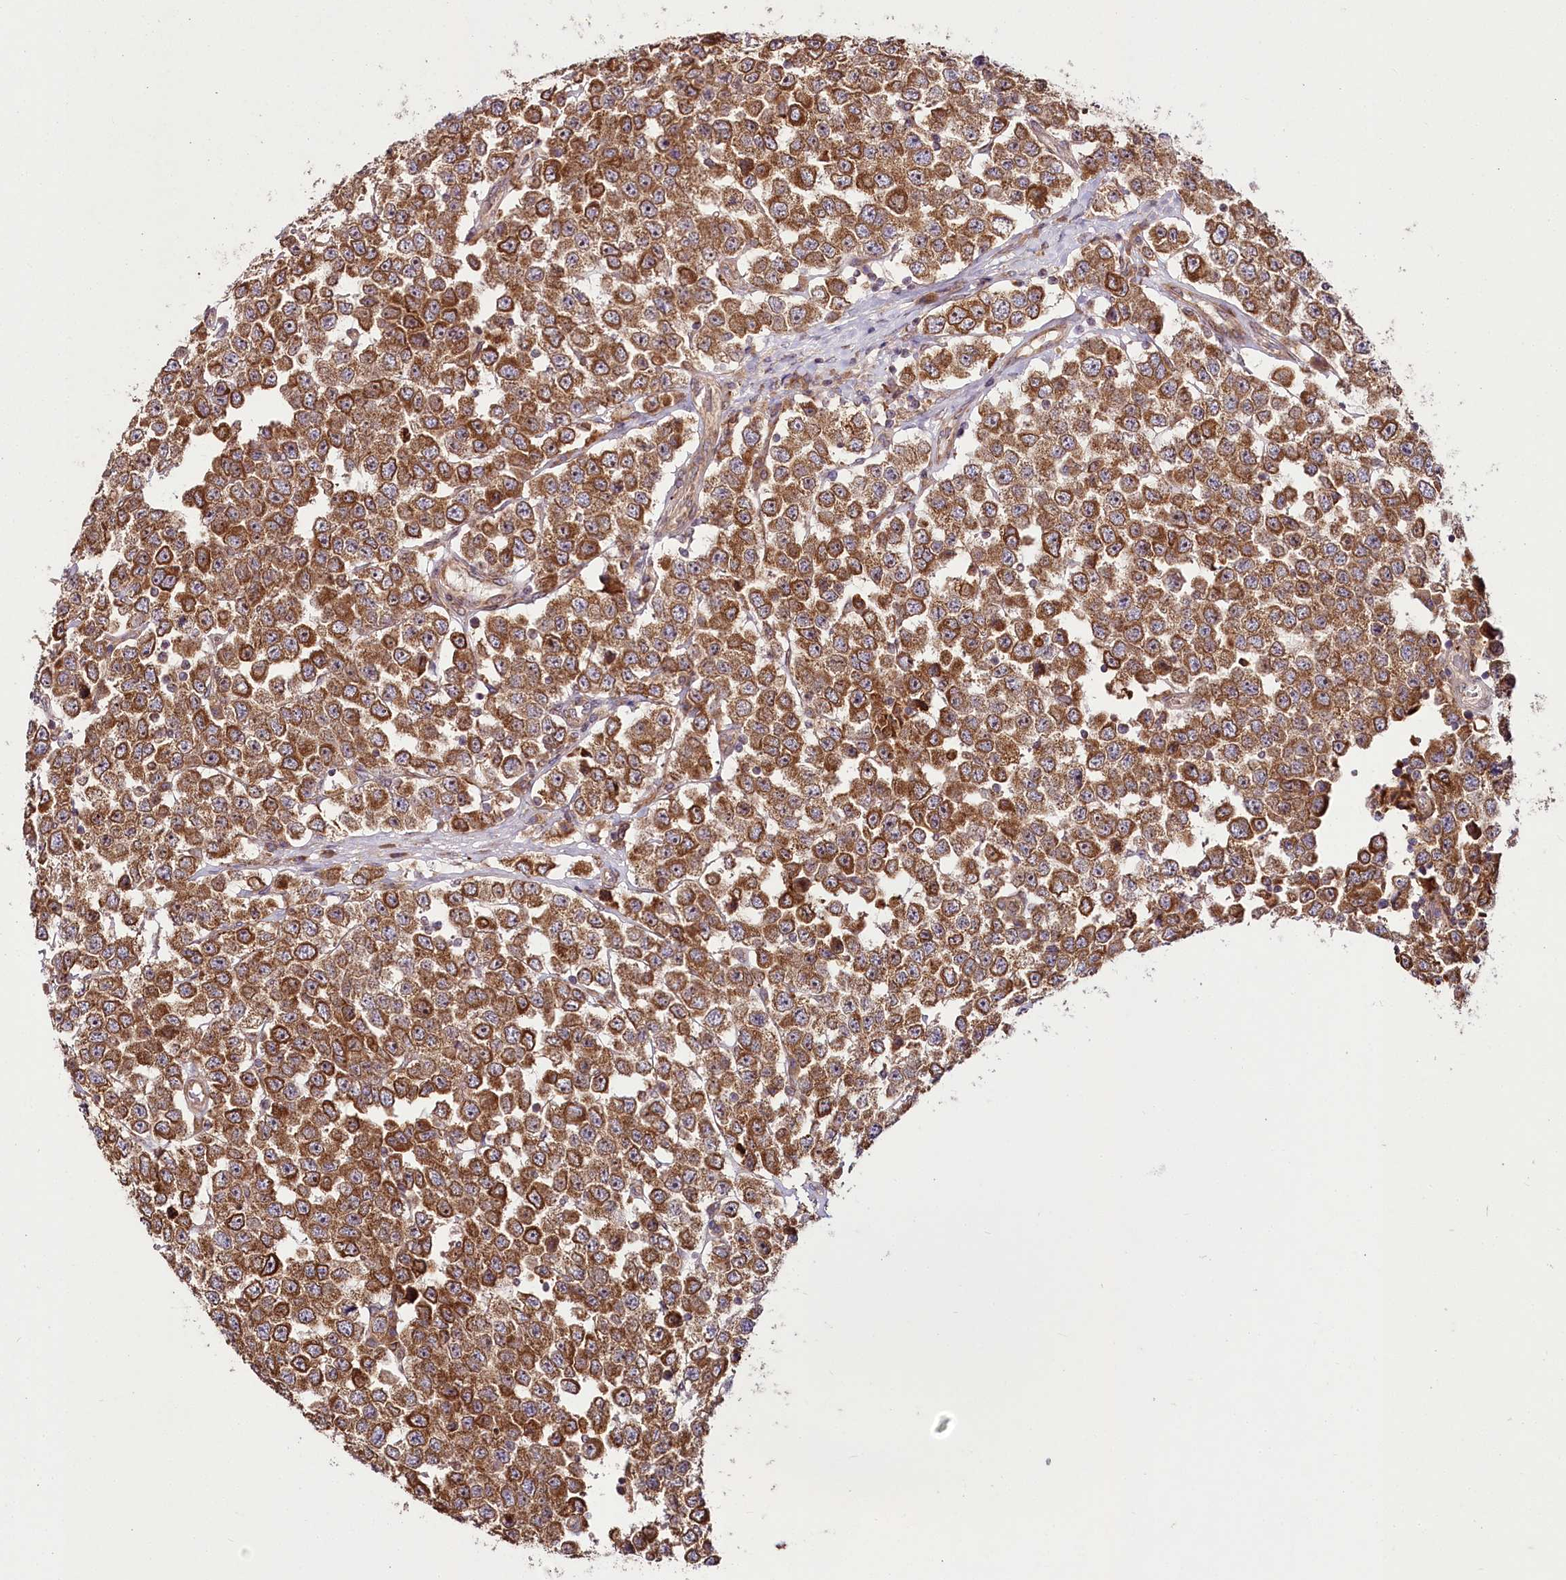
{"staining": {"intensity": "strong", "quantity": ">75%", "location": "cytoplasmic/membranous,nuclear"}, "tissue": "testis cancer", "cell_type": "Tumor cells", "image_type": "cancer", "snomed": [{"axis": "morphology", "description": "Seminoma, NOS"}, {"axis": "topography", "description": "Testis"}], "caption": "Human testis seminoma stained with a protein marker exhibits strong staining in tumor cells.", "gene": "RAB7A", "patient": {"sex": "male", "age": 28}}